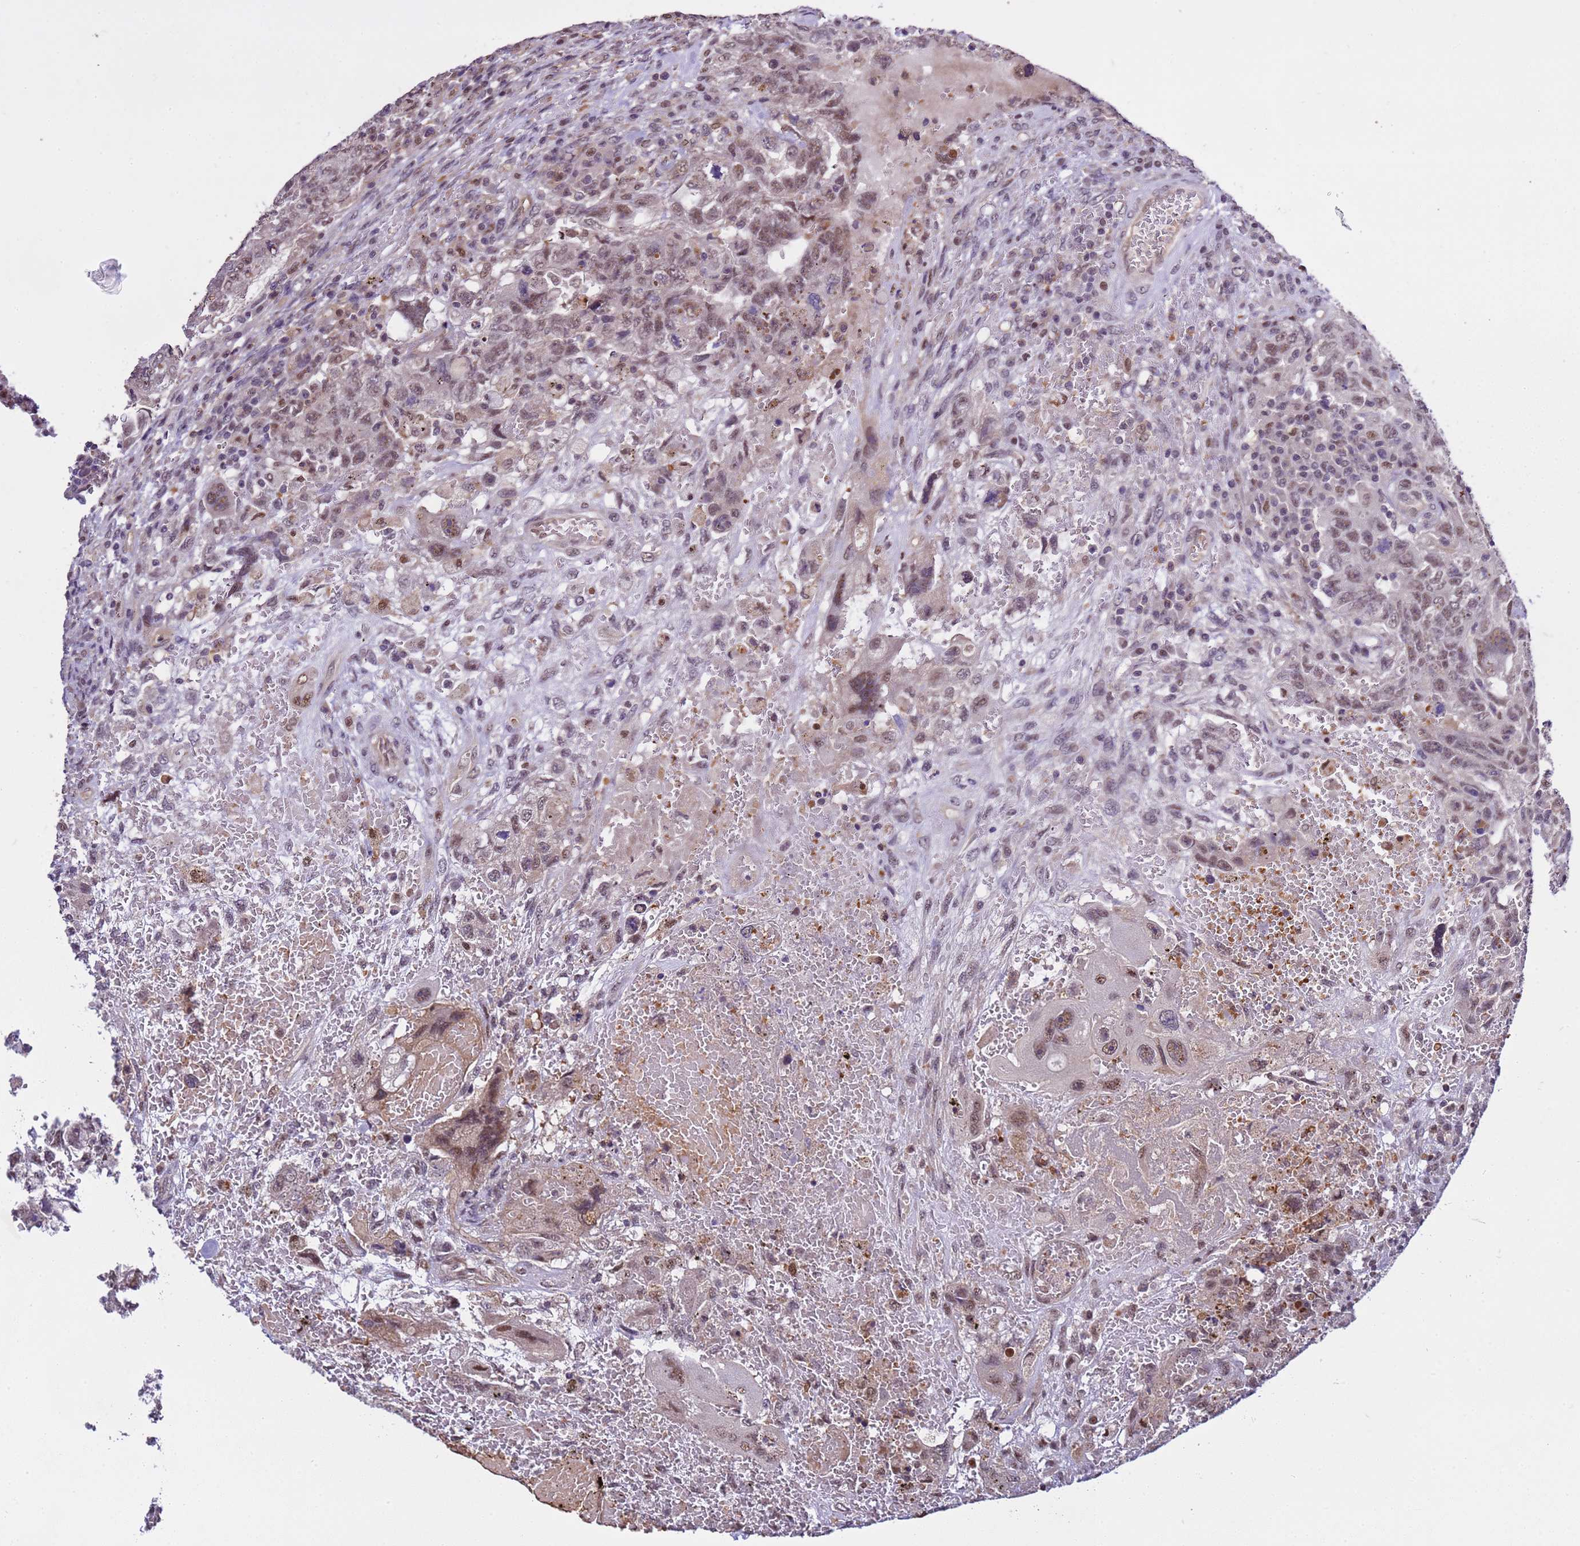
{"staining": {"intensity": "moderate", "quantity": "25%-75%", "location": "nuclear"}, "tissue": "testis cancer", "cell_type": "Tumor cells", "image_type": "cancer", "snomed": [{"axis": "morphology", "description": "Carcinoma, Embryonal, NOS"}, {"axis": "topography", "description": "Testis"}], "caption": "Protein expression analysis of human embryonal carcinoma (testis) reveals moderate nuclear staining in about 25%-75% of tumor cells.", "gene": "GEN1", "patient": {"sex": "male", "age": 26}}